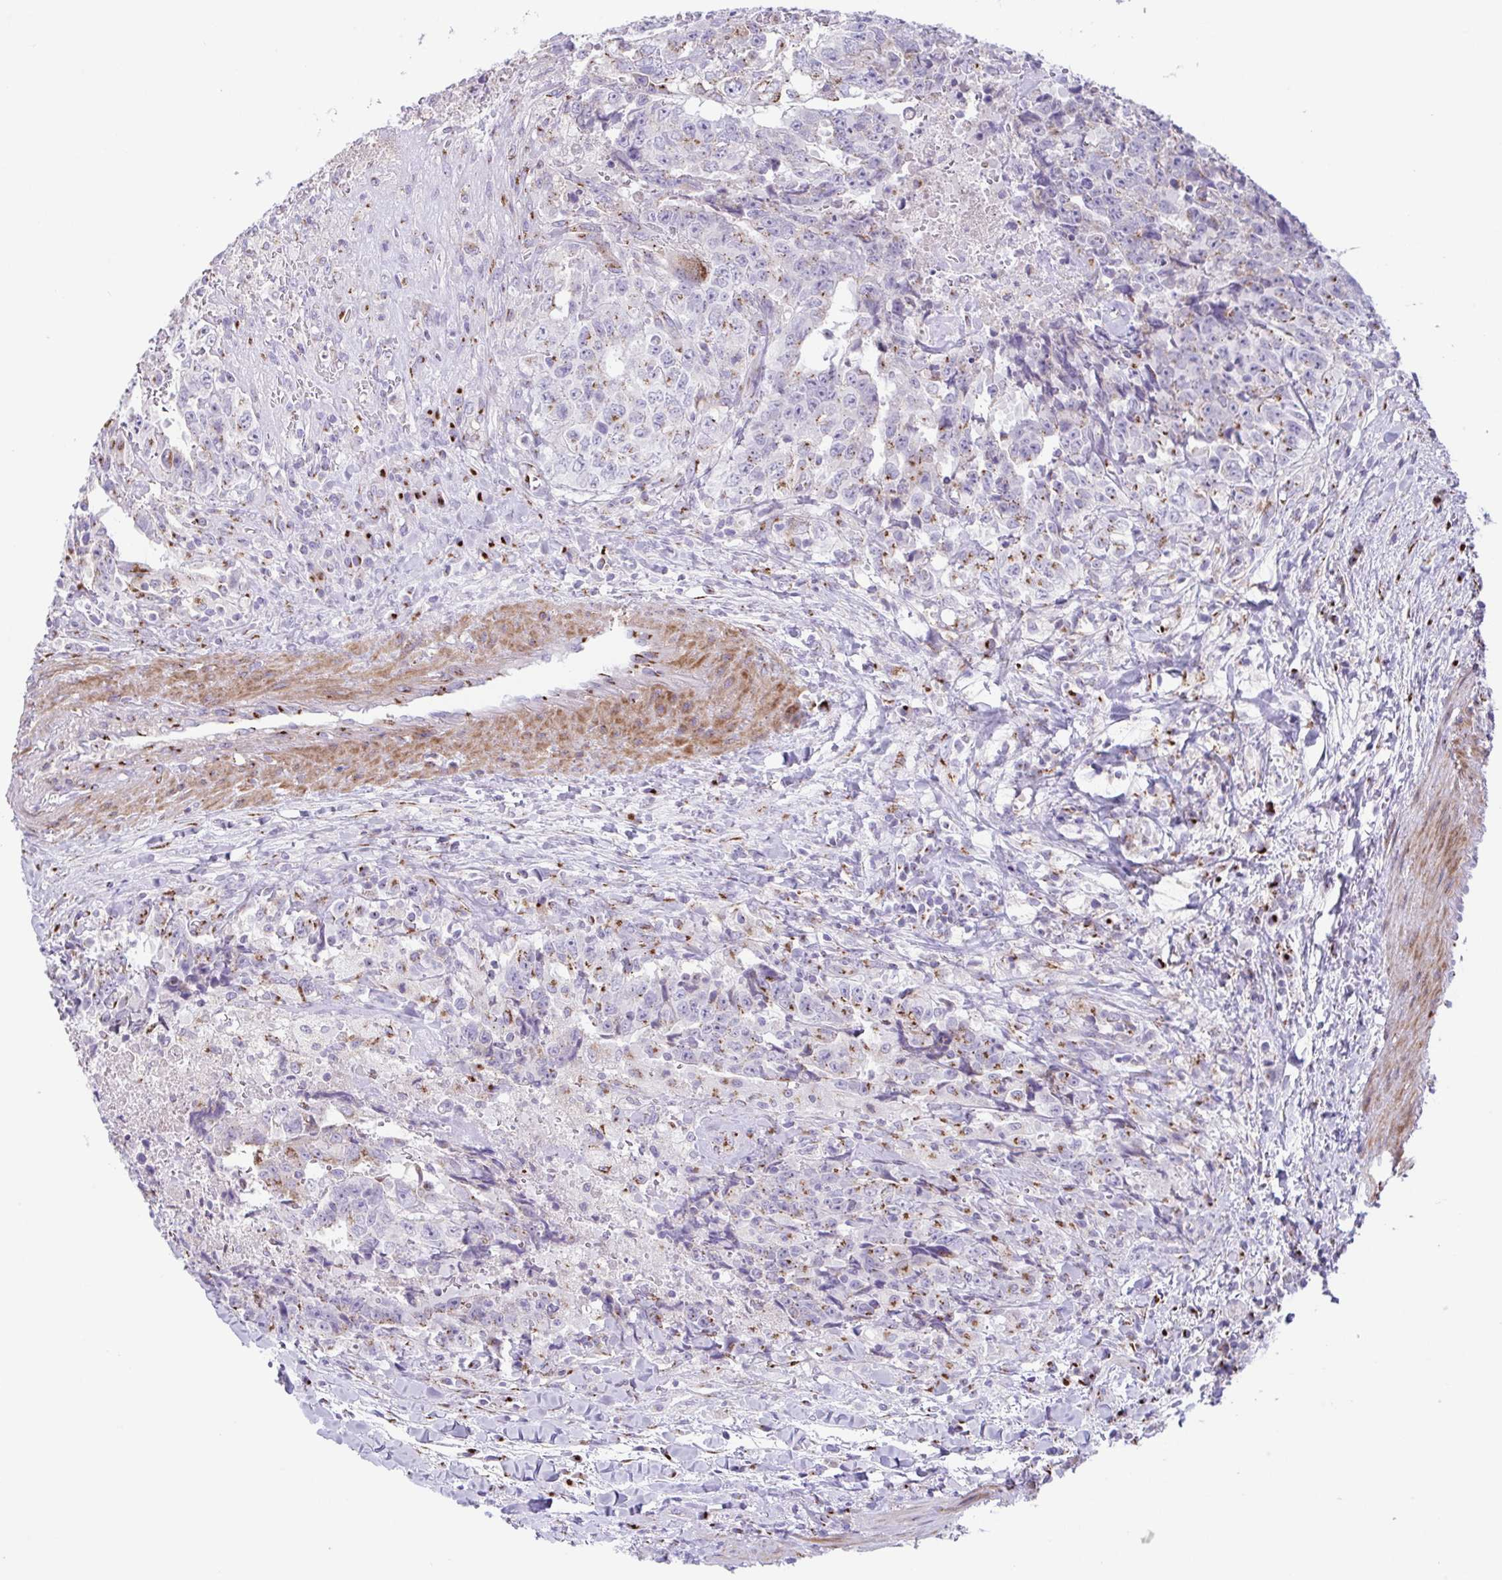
{"staining": {"intensity": "moderate", "quantity": "<25%", "location": "cytoplasmic/membranous"}, "tissue": "testis cancer", "cell_type": "Tumor cells", "image_type": "cancer", "snomed": [{"axis": "morphology", "description": "Carcinoma, Embryonal, NOS"}, {"axis": "topography", "description": "Testis"}], "caption": "High-power microscopy captured an IHC micrograph of embryonal carcinoma (testis), revealing moderate cytoplasmic/membranous staining in about <25% of tumor cells.", "gene": "COL17A1", "patient": {"sex": "male", "age": 24}}